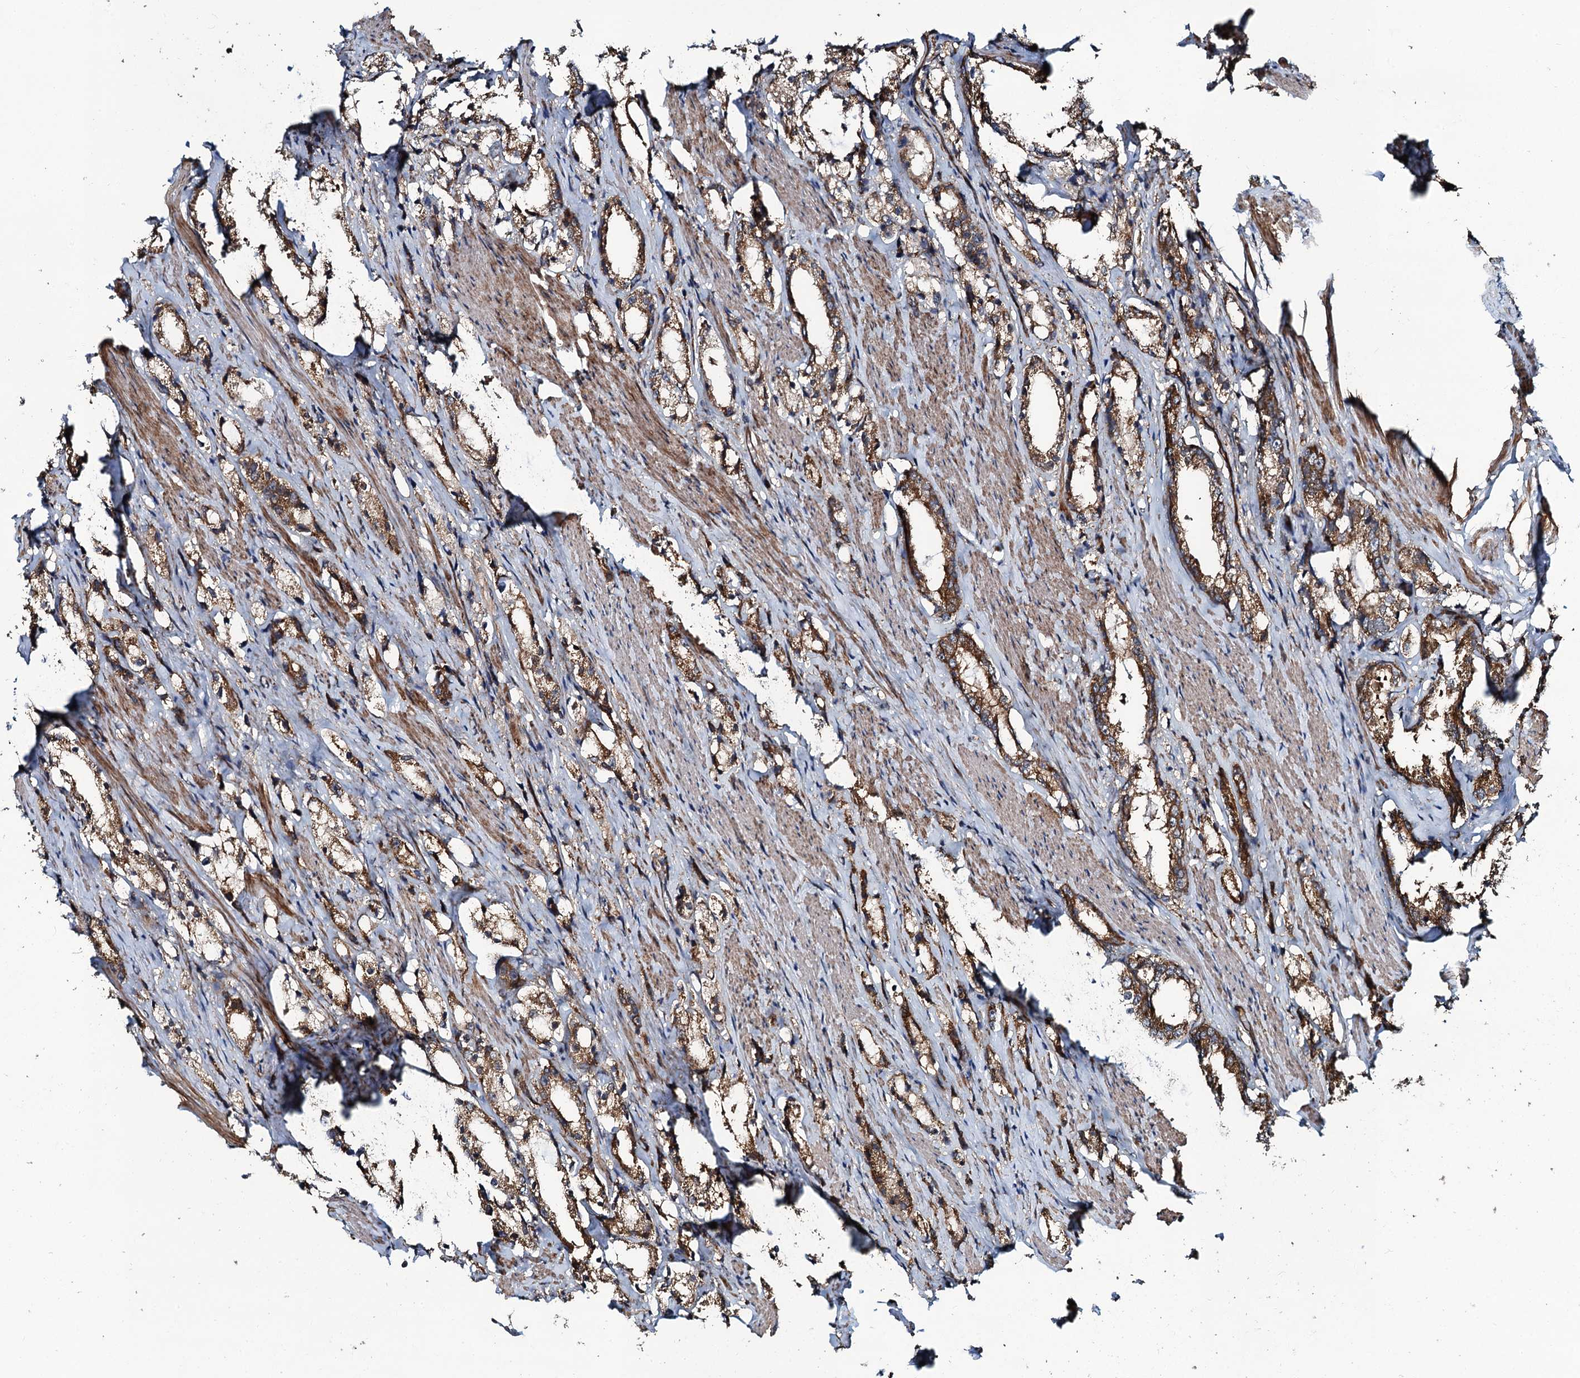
{"staining": {"intensity": "moderate", "quantity": ">75%", "location": "cytoplasmic/membranous"}, "tissue": "prostate cancer", "cell_type": "Tumor cells", "image_type": "cancer", "snomed": [{"axis": "morphology", "description": "Adenocarcinoma, High grade"}, {"axis": "topography", "description": "Prostate"}], "caption": "Moderate cytoplasmic/membranous staining is appreciated in about >75% of tumor cells in prostate cancer (high-grade adenocarcinoma). Using DAB (3,3'-diaminobenzidine) (brown) and hematoxylin (blue) stains, captured at high magnification using brightfield microscopy.", "gene": "NEK1", "patient": {"sex": "male", "age": 66}}